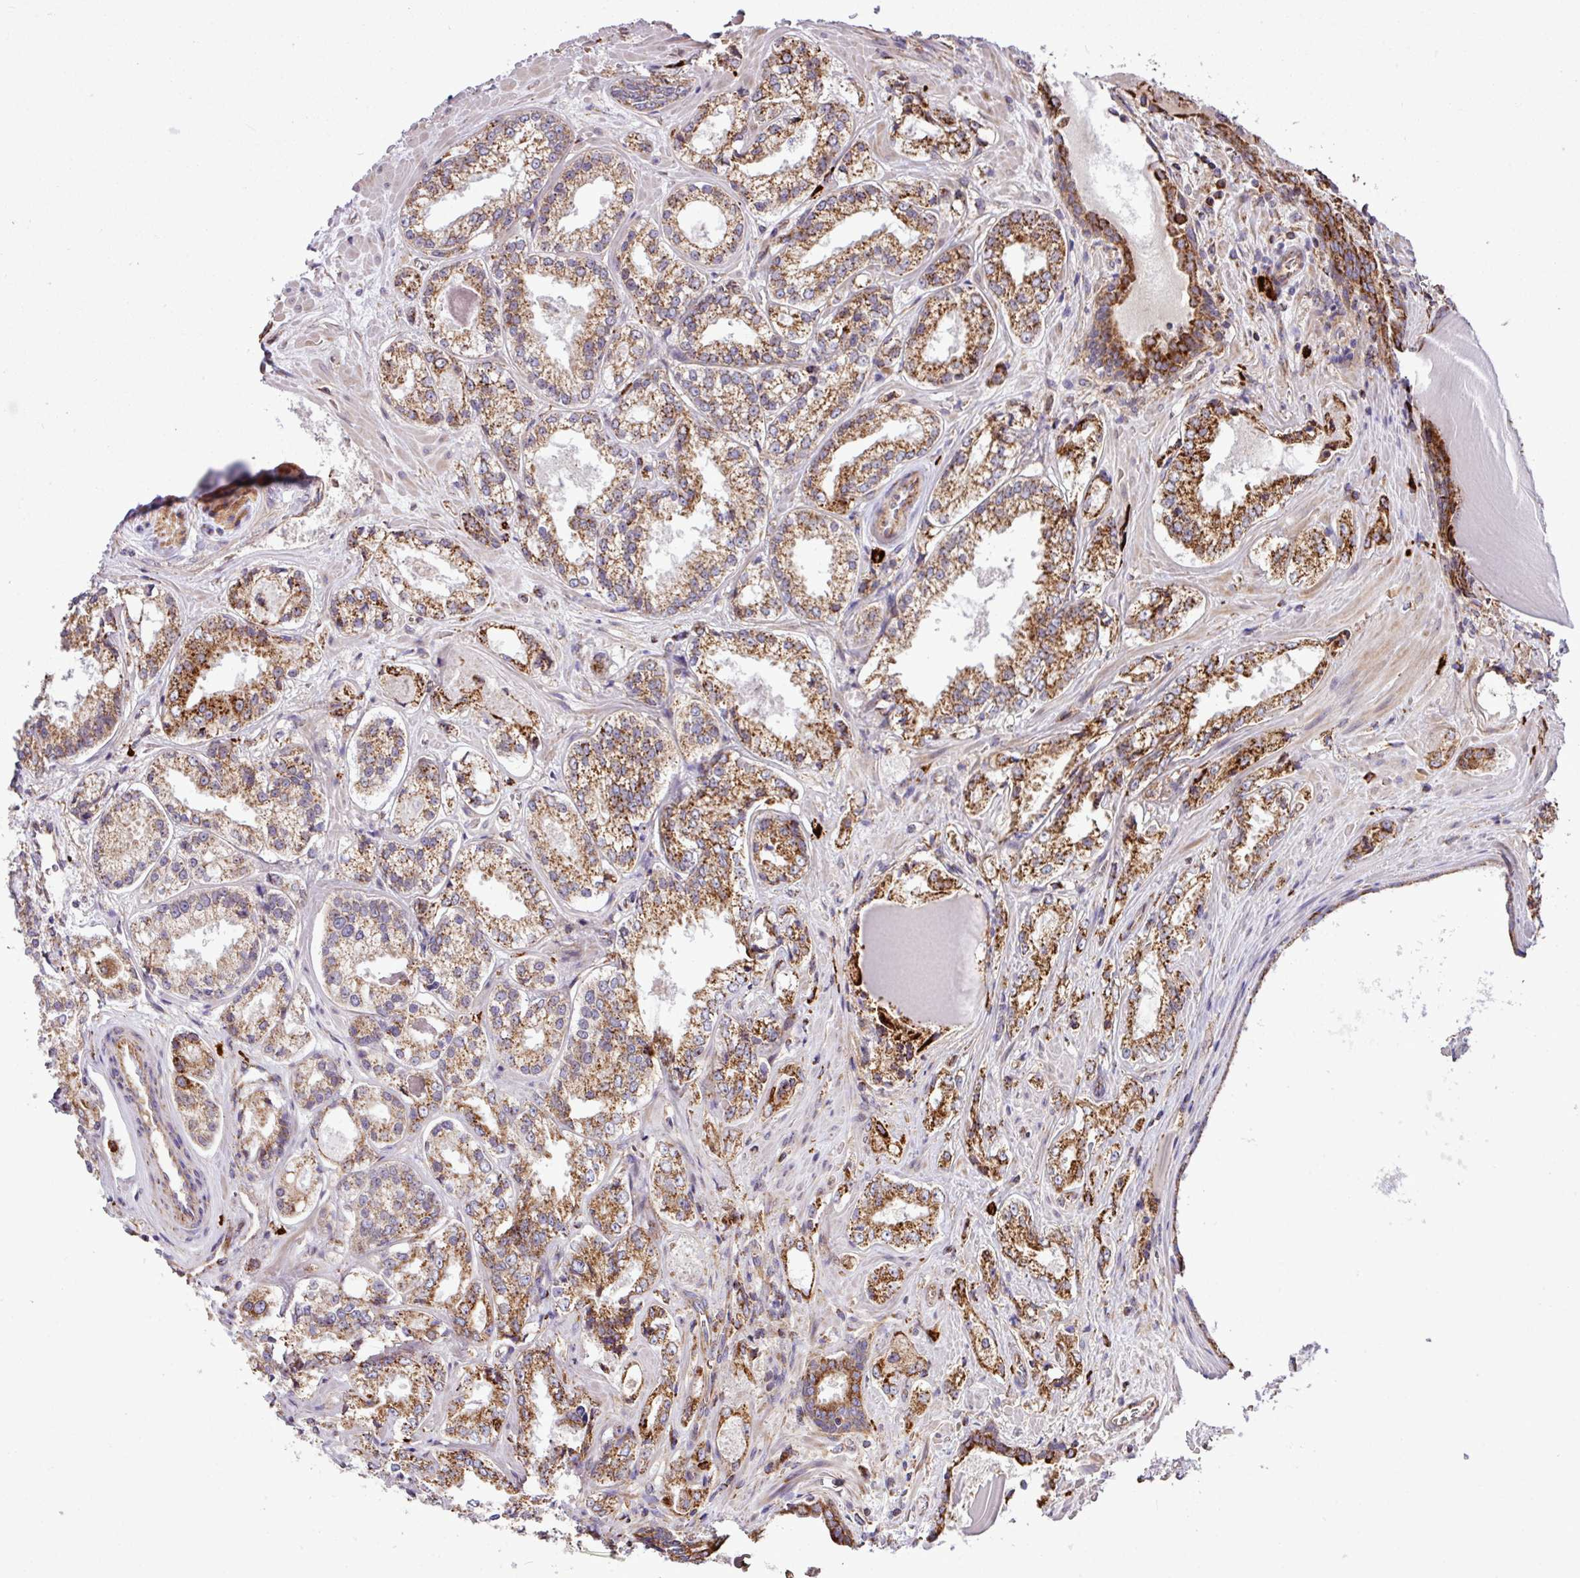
{"staining": {"intensity": "moderate", "quantity": ">75%", "location": "cytoplasmic/membranous"}, "tissue": "prostate cancer", "cell_type": "Tumor cells", "image_type": "cancer", "snomed": [{"axis": "morphology", "description": "Adenocarcinoma, Low grade"}, {"axis": "topography", "description": "Prostate"}], "caption": "Low-grade adenocarcinoma (prostate) stained for a protein exhibits moderate cytoplasmic/membranous positivity in tumor cells.", "gene": "ZNF569", "patient": {"sex": "male", "age": 47}}